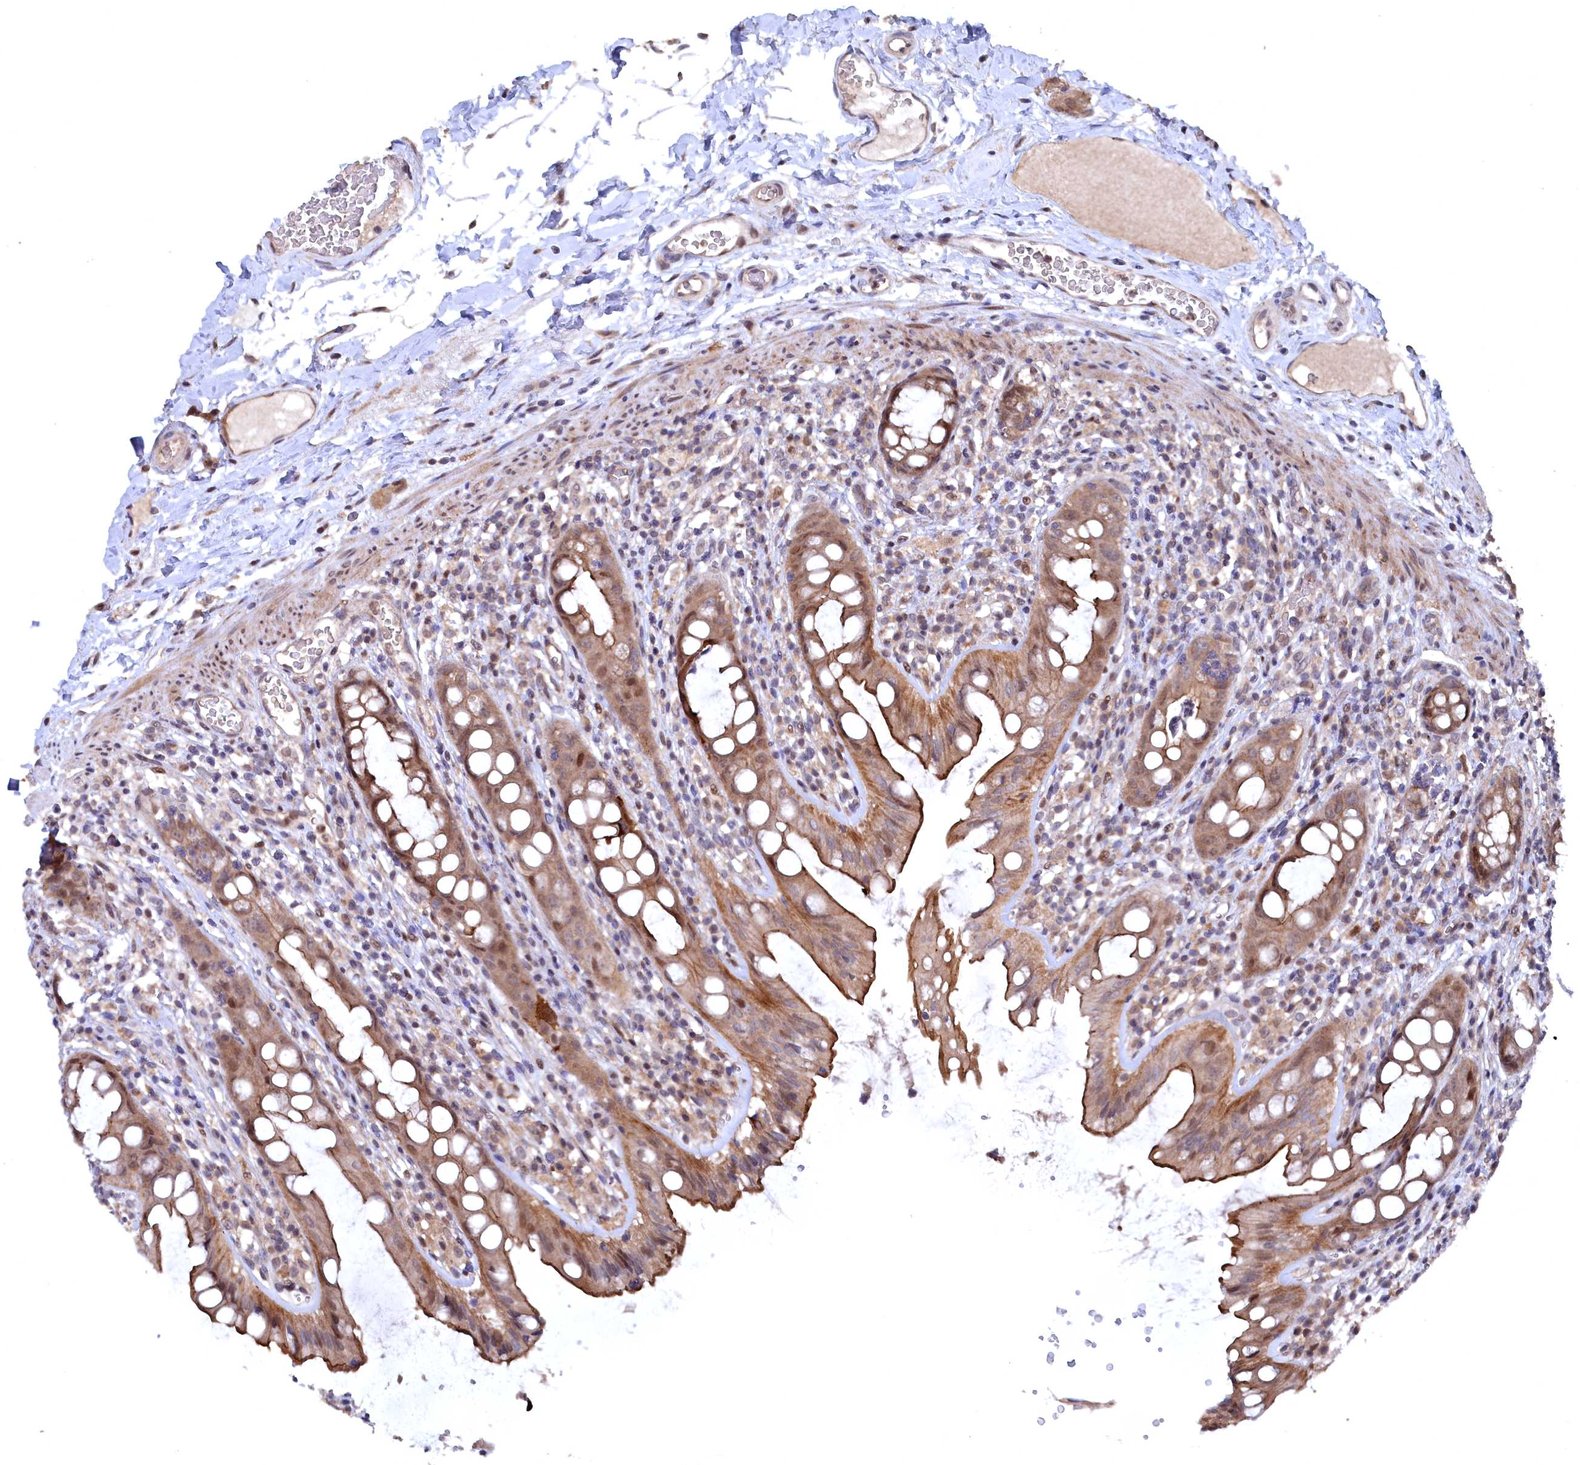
{"staining": {"intensity": "moderate", "quantity": ">75%", "location": "cytoplasmic/membranous,nuclear"}, "tissue": "rectum", "cell_type": "Glandular cells", "image_type": "normal", "snomed": [{"axis": "morphology", "description": "Normal tissue, NOS"}, {"axis": "topography", "description": "Rectum"}], "caption": "The photomicrograph shows immunohistochemical staining of normal rectum. There is moderate cytoplasmic/membranous,nuclear expression is present in approximately >75% of glandular cells.", "gene": "TMC5", "patient": {"sex": "female", "age": 57}}